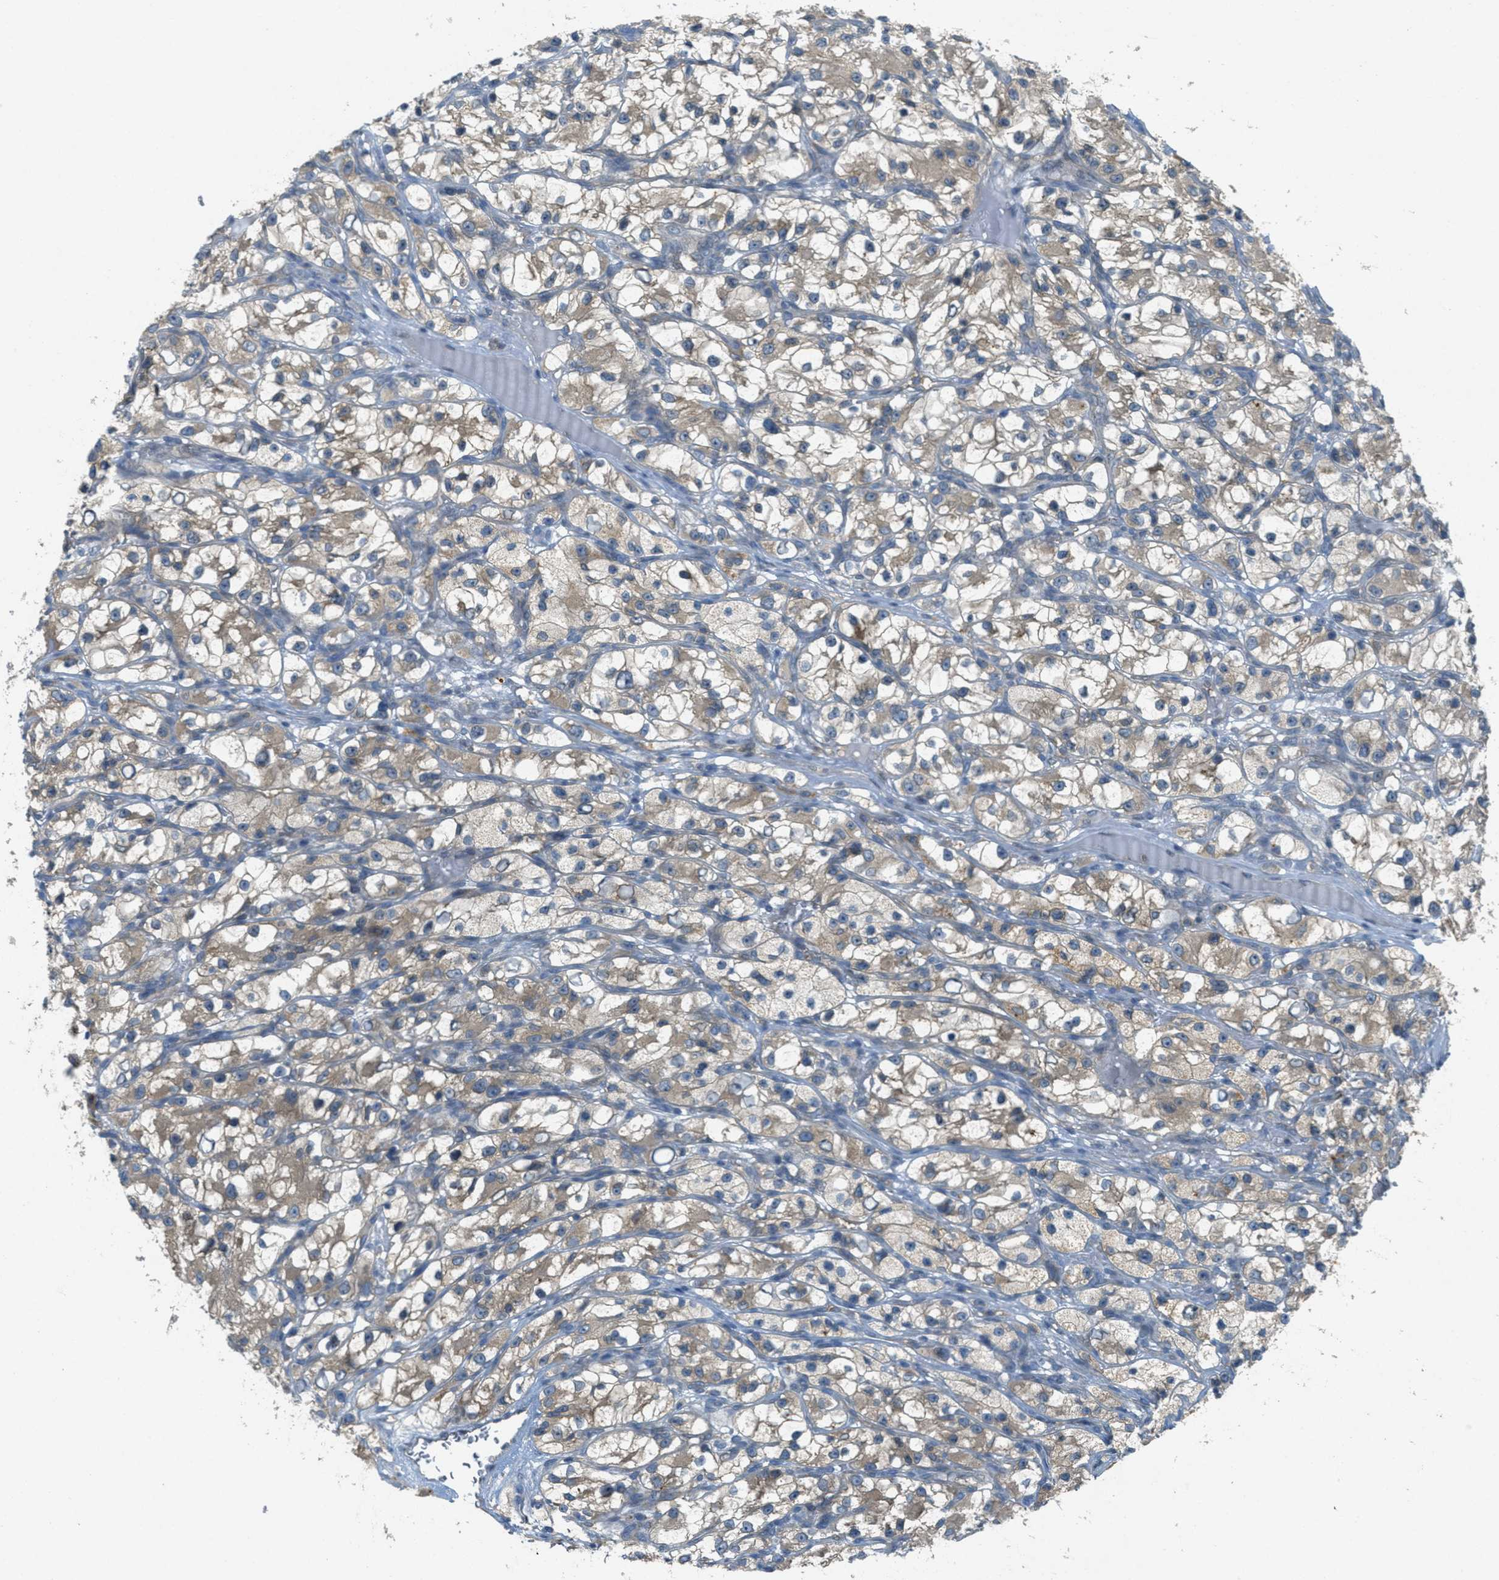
{"staining": {"intensity": "weak", "quantity": "25%-75%", "location": "cytoplasmic/membranous"}, "tissue": "renal cancer", "cell_type": "Tumor cells", "image_type": "cancer", "snomed": [{"axis": "morphology", "description": "Adenocarcinoma, NOS"}, {"axis": "topography", "description": "Kidney"}], "caption": "Renal adenocarcinoma stained with a brown dye displays weak cytoplasmic/membranous positive expression in about 25%-75% of tumor cells.", "gene": "SIGMAR1", "patient": {"sex": "female", "age": 57}}